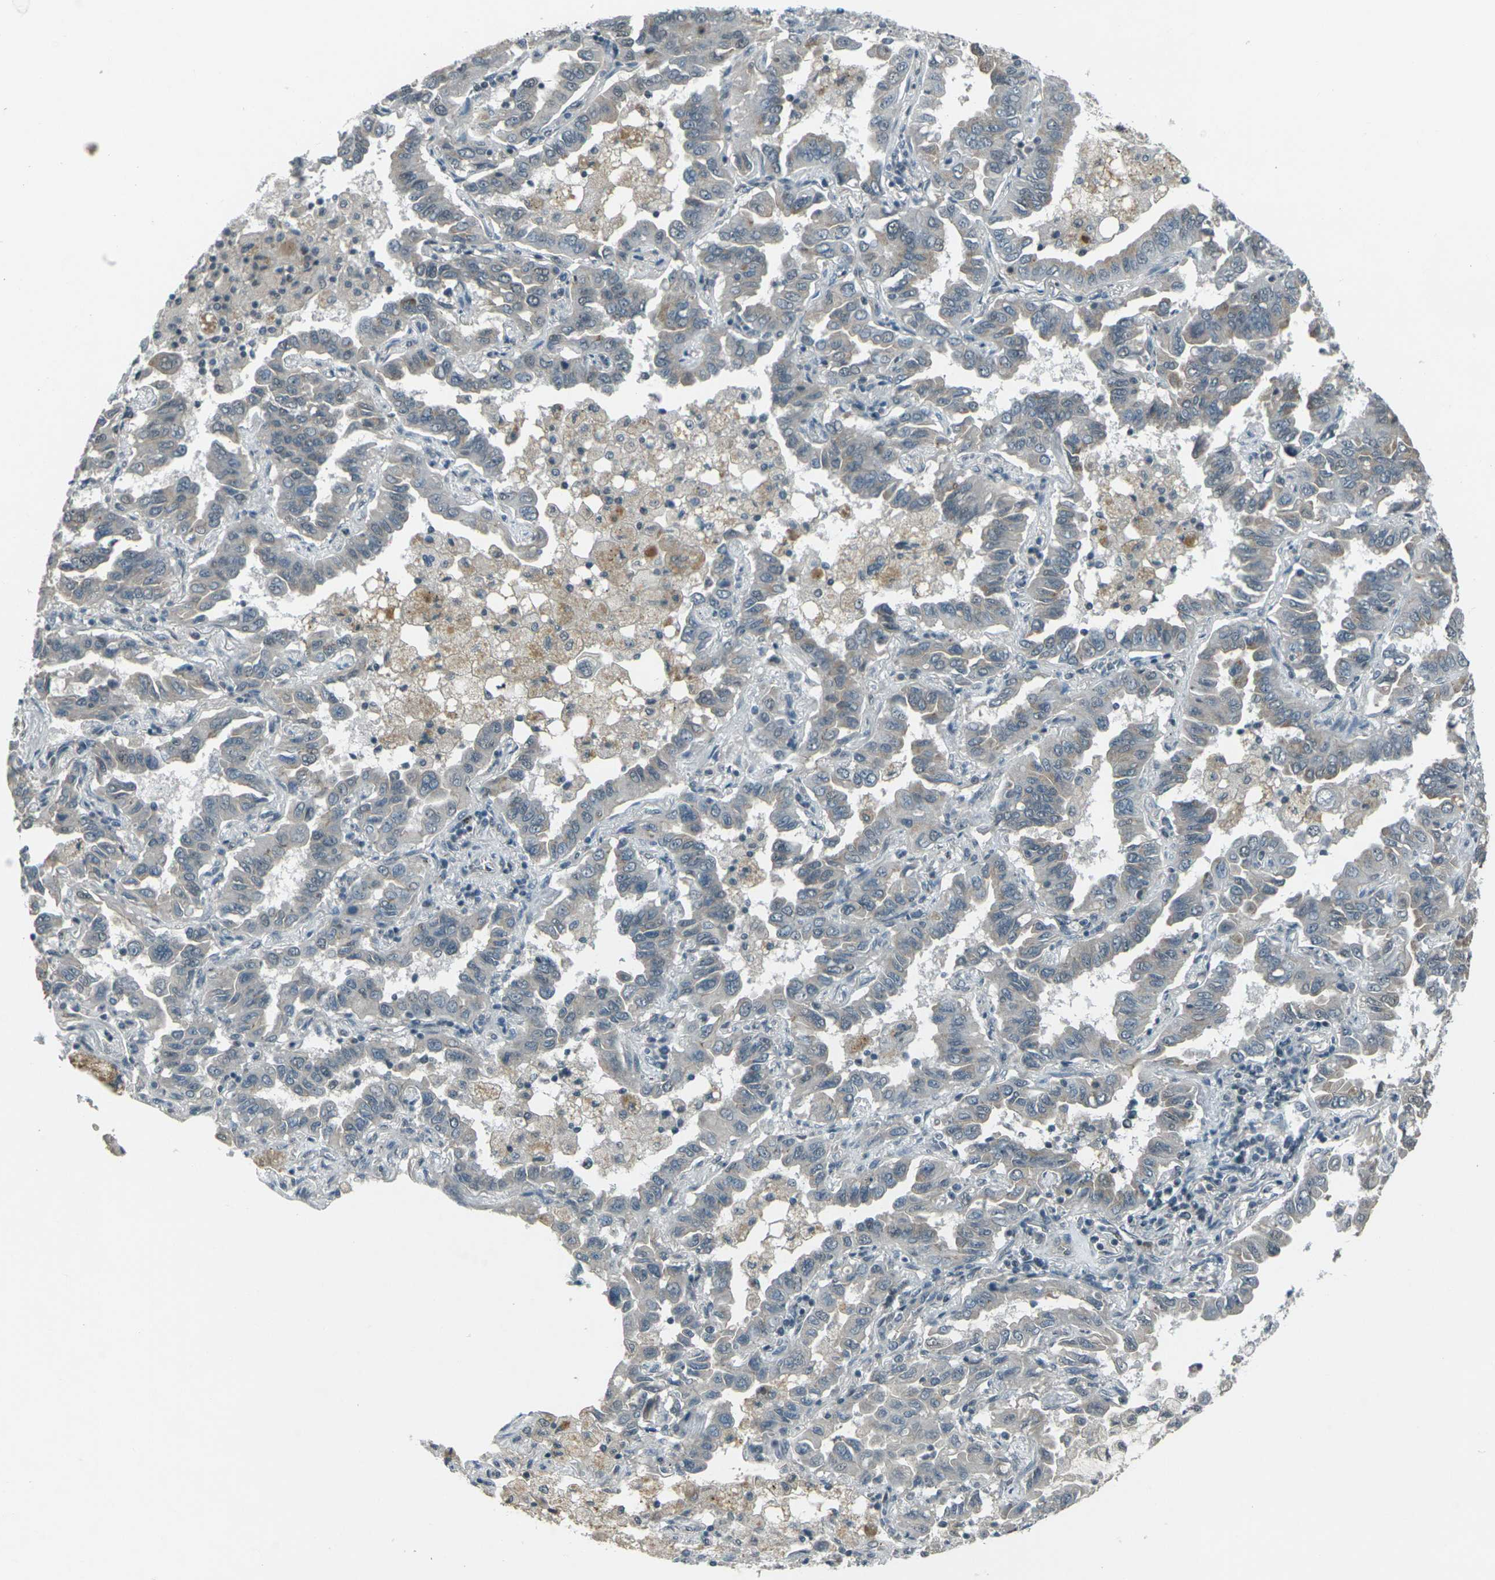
{"staining": {"intensity": "weak", "quantity": "<25%", "location": "cytoplasmic/membranous"}, "tissue": "lung cancer", "cell_type": "Tumor cells", "image_type": "cancer", "snomed": [{"axis": "morphology", "description": "Adenocarcinoma, NOS"}, {"axis": "topography", "description": "Lung"}], "caption": "Protein analysis of lung cancer (adenocarcinoma) reveals no significant positivity in tumor cells.", "gene": "GPR19", "patient": {"sex": "male", "age": 64}}